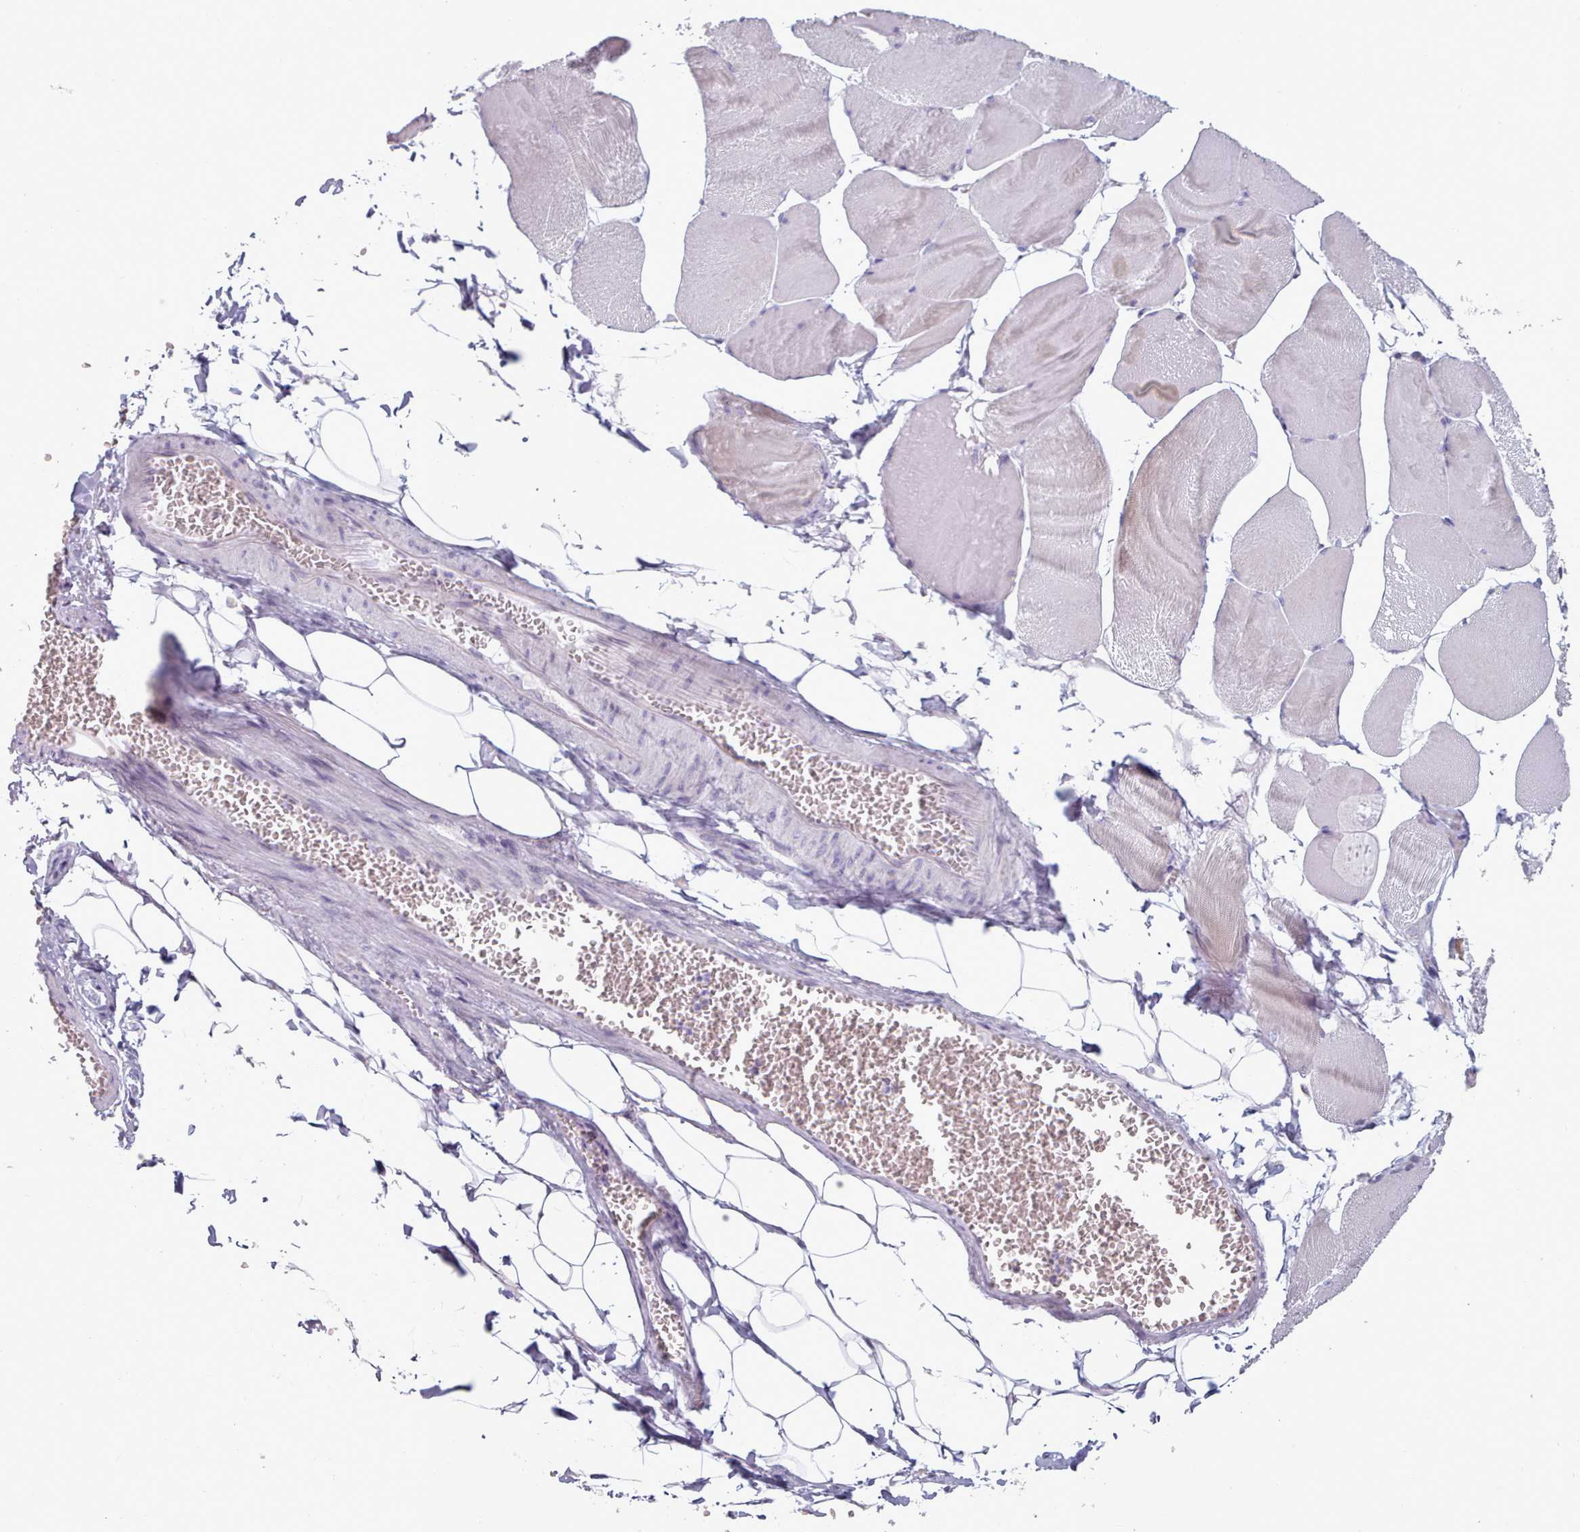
{"staining": {"intensity": "weak", "quantity": "25%-75%", "location": "cytoplasmic/membranous"}, "tissue": "skeletal muscle", "cell_type": "Myocytes", "image_type": "normal", "snomed": [{"axis": "morphology", "description": "Normal tissue, NOS"}, {"axis": "morphology", "description": "Basal cell carcinoma"}, {"axis": "topography", "description": "Skeletal muscle"}], "caption": "This micrograph displays normal skeletal muscle stained with IHC to label a protein in brown. The cytoplasmic/membranous of myocytes show weak positivity for the protein. Nuclei are counter-stained blue.", "gene": "FAM170B", "patient": {"sex": "female", "age": 64}}